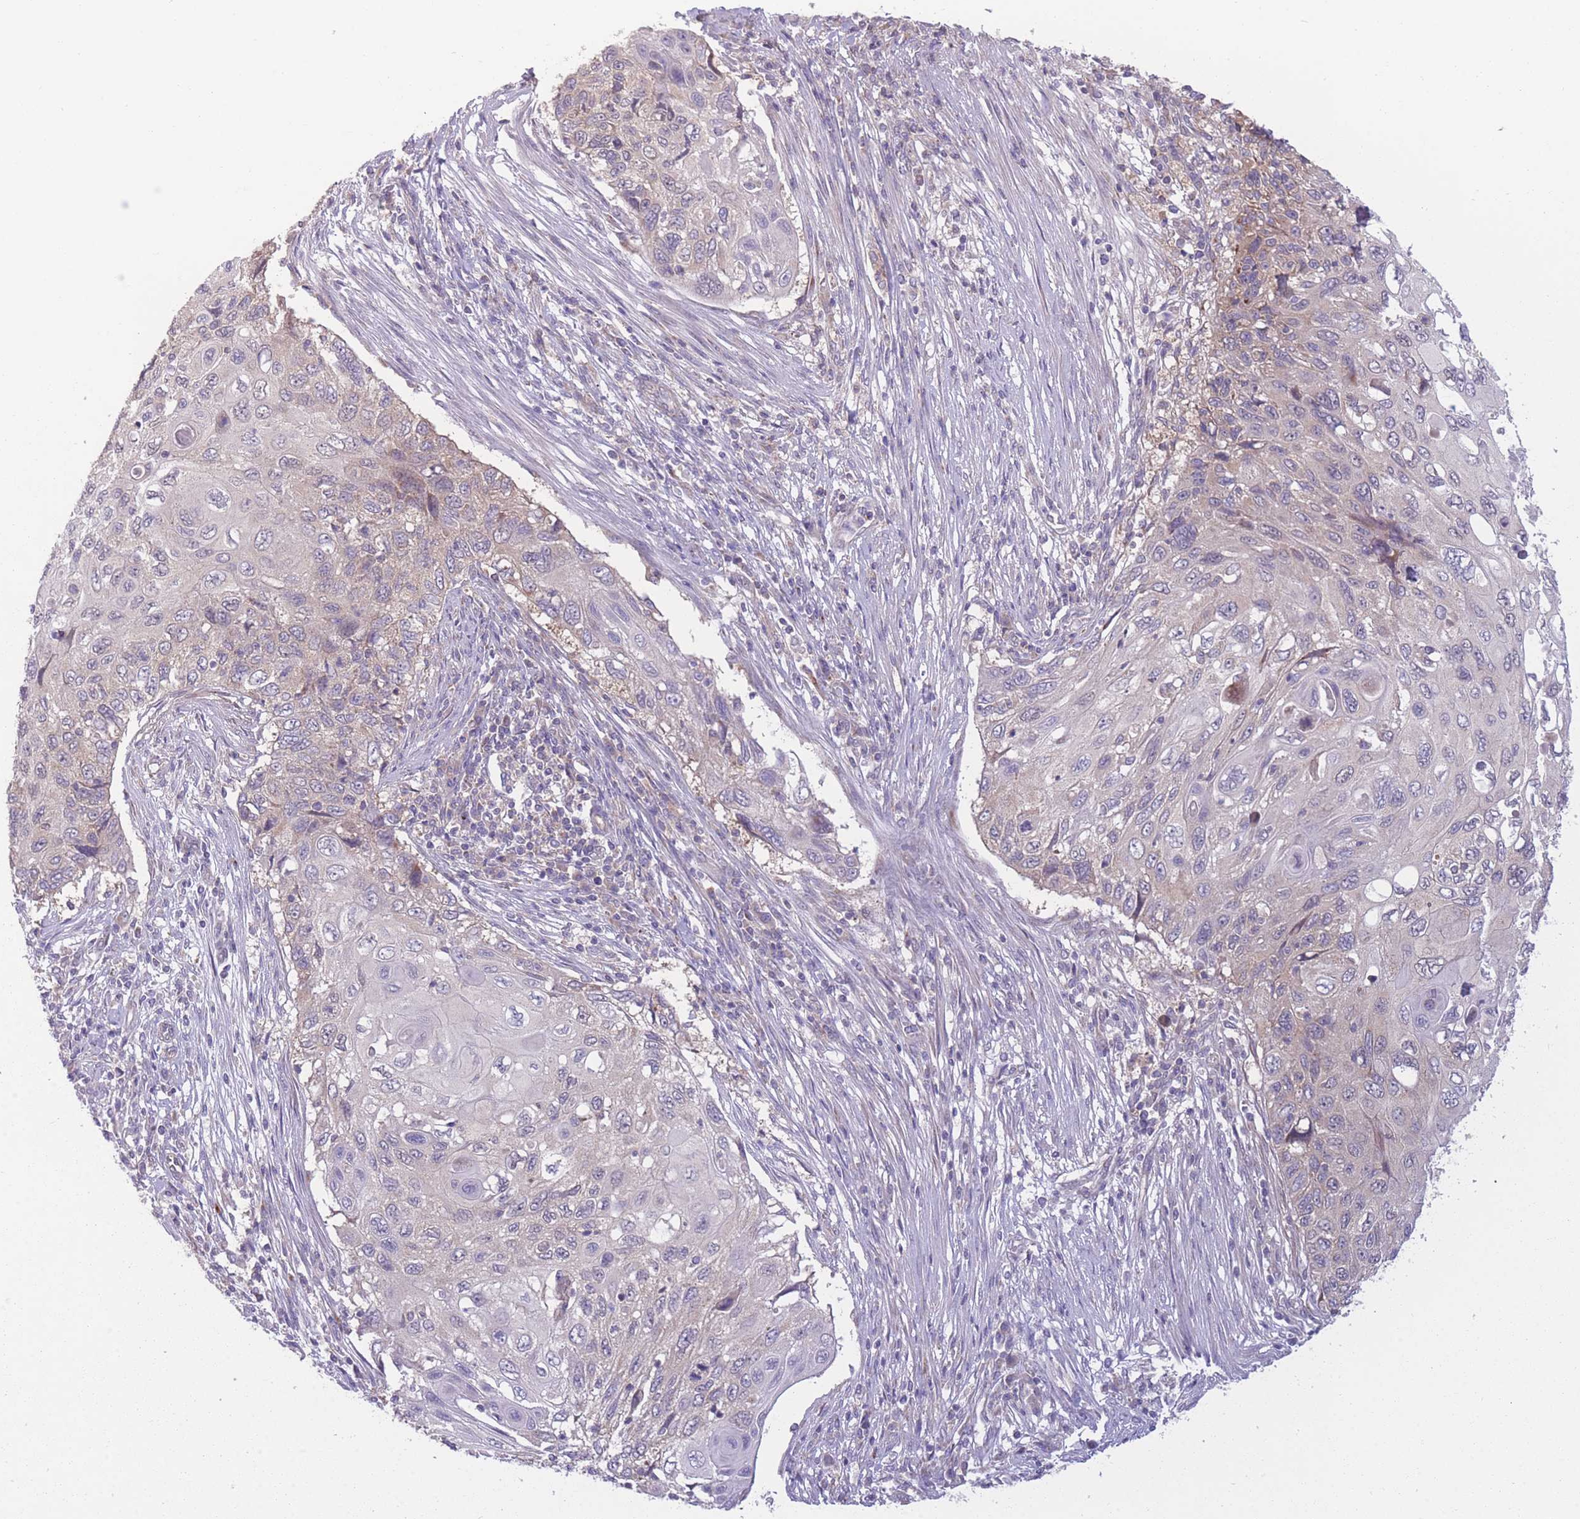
{"staining": {"intensity": "weak", "quantity": "<25%", "location": "cytoplasmic/membranous"}, "tissue": "cervical cancer", "cell_type": "Tumor cells", "image_type": "cancer", "snomed": [{"axis": "morphology", "description": "Squamous cell carcinoma, NOS"}, {"axis": "topography", "description": "Cervix"}], "caption": "The IHC photomicrograph has no significant staining in tumor cells of cervical squamous cell carcinoma tissue. (Brightfield microscopy of DAB IHC at high magnification).", "gene": "CCT6B", "patient": {"sex": "female", "age": 70}}